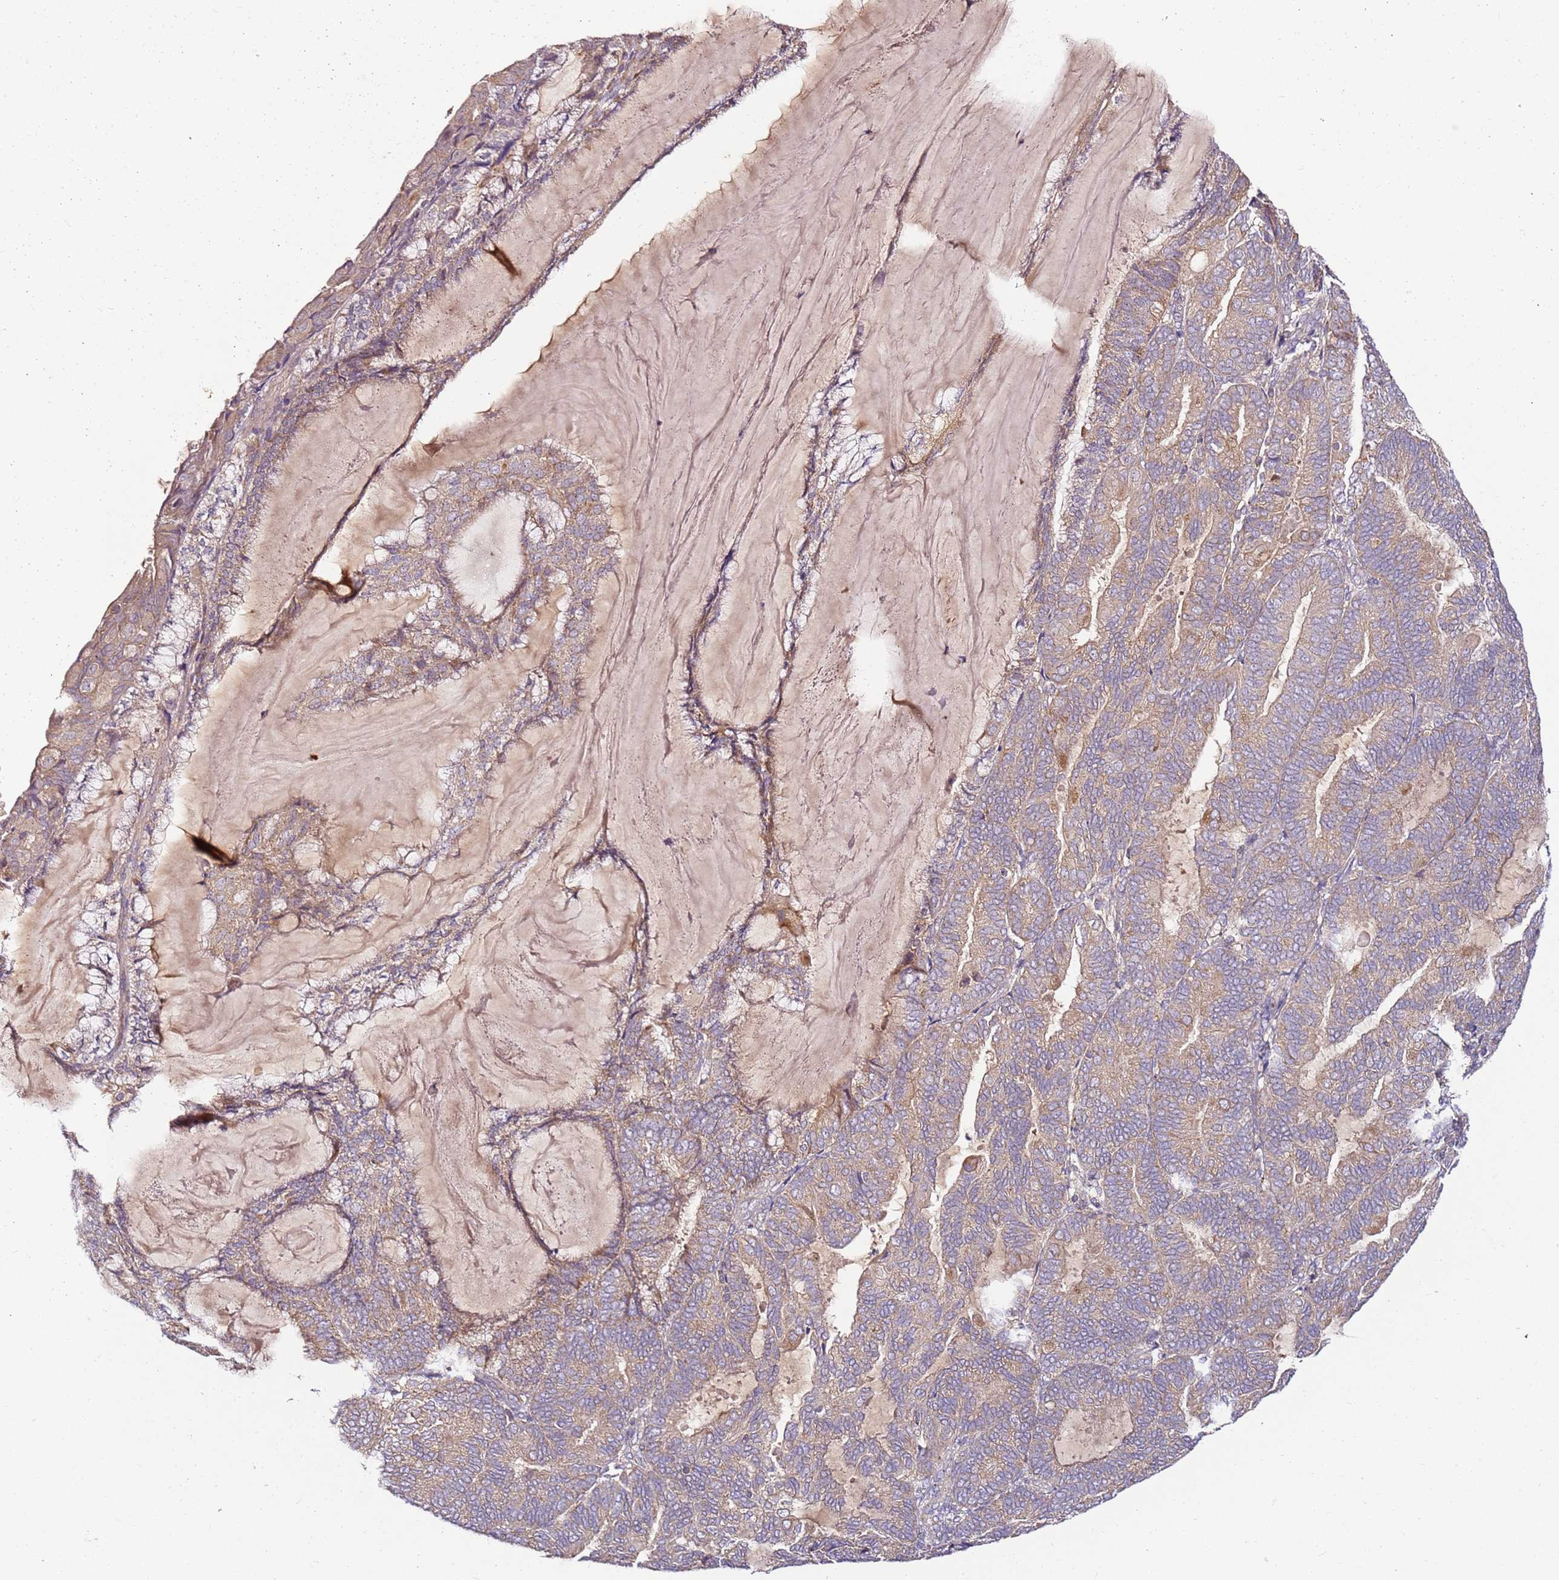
{"staining": {"intensity": "weak", "quantity": ">75%", "location": "cytoplasmic/membranous"}, "tissue": "endometrial cancer", "cell_type": "Tumor cells", "image_type": "cancer", "snomed": [{"axis": "morphology", "description": "Adenocarcinoma, NOS"}, {"axis": "topography", "description": "Endometrium"}], "caption": "IHC photomicrograph of endometrial adenocarcinoma stained for a protein (brown), which shows low levels of weak cytoplasmic/membranous expression in approximately >75% of tumor cells.", "gene": "KRTAP21-3", "patient": {"sex": "female", "age": 81}}